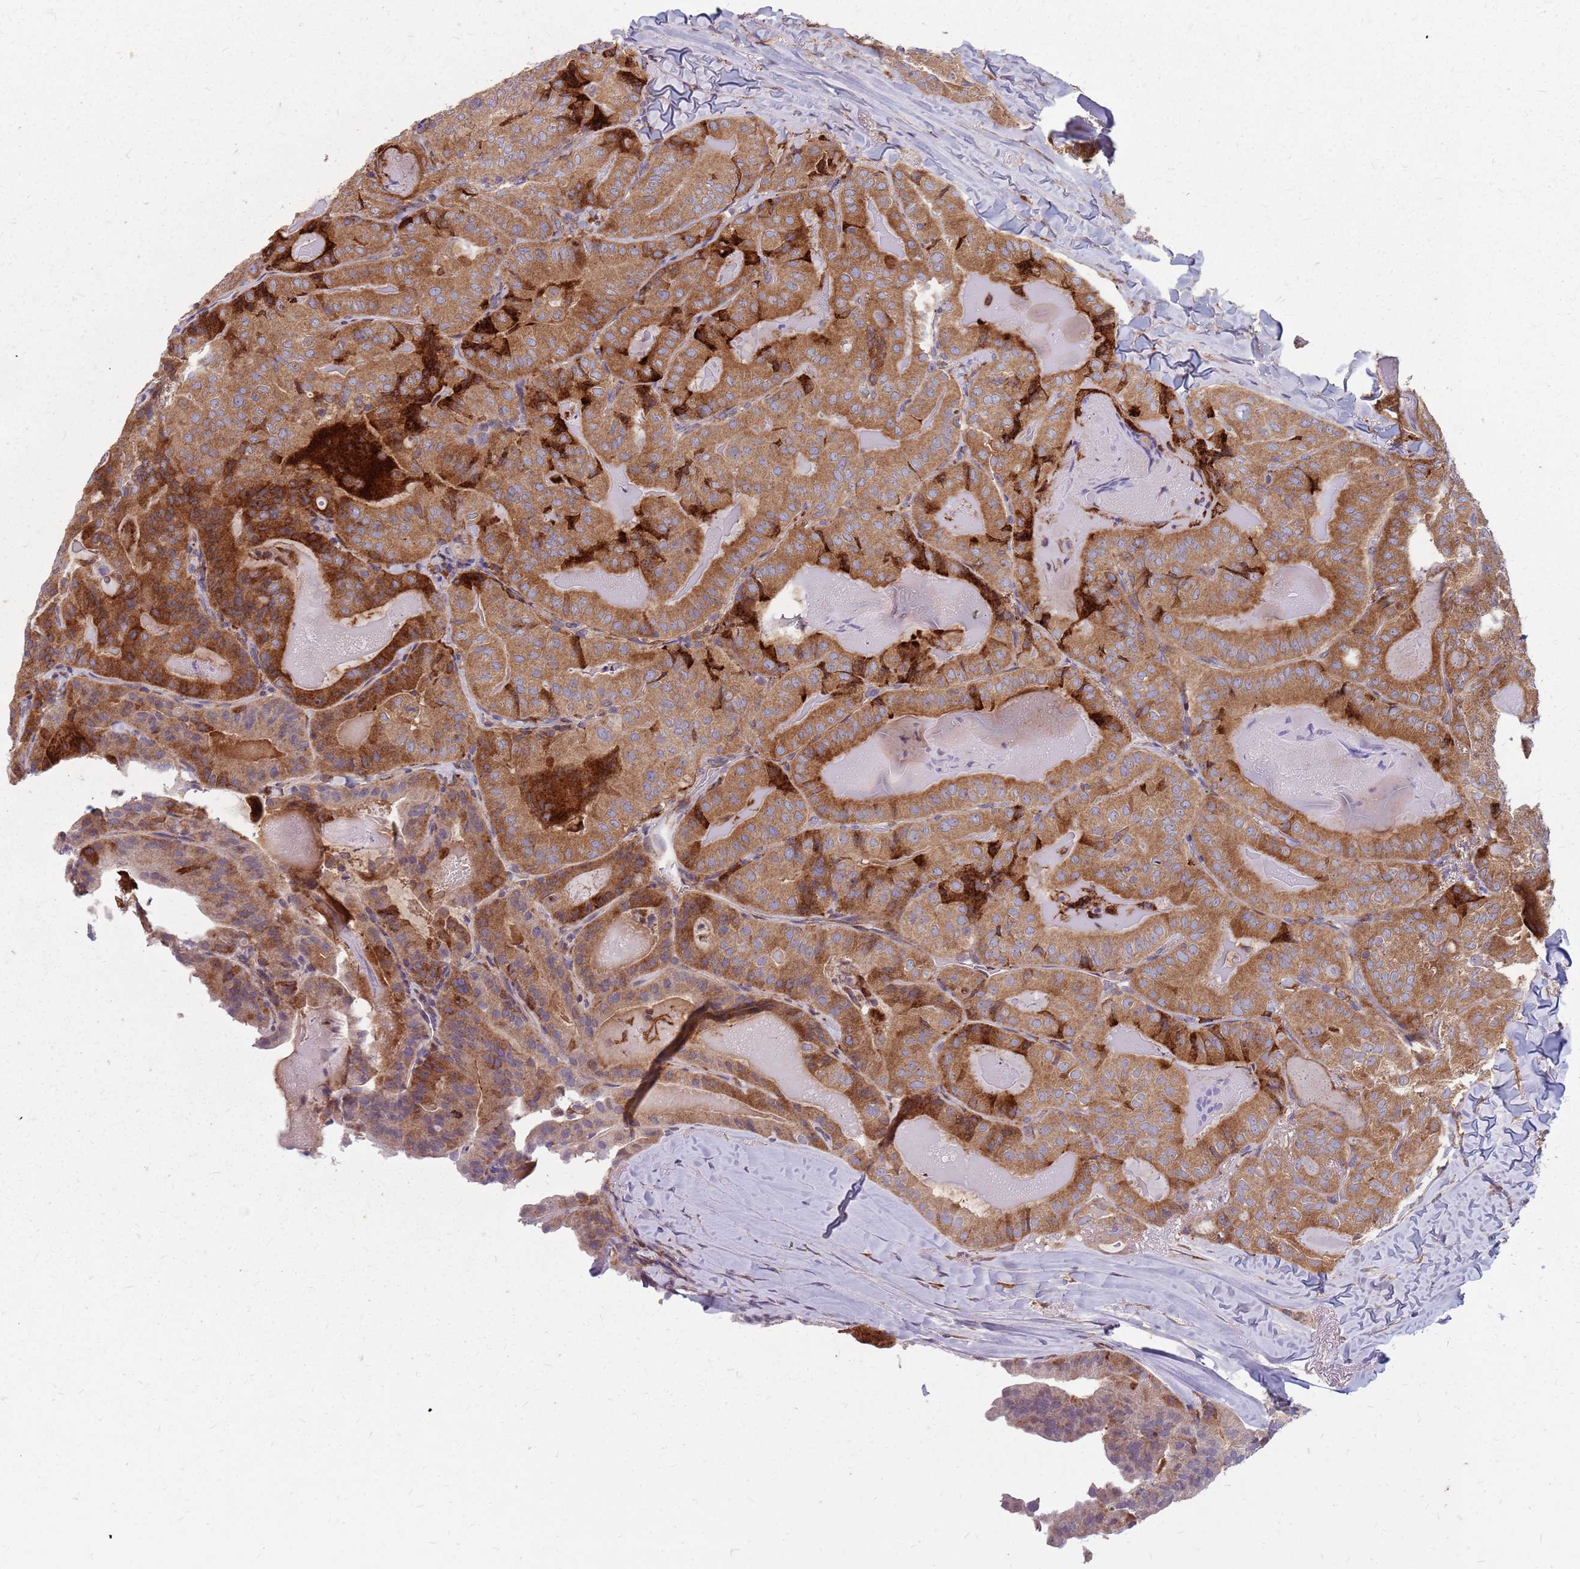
{"staining": {"intensity": "moderate", "quantity": ">75%", "location": "cytoplasmic/membranous"}, "tissue": "thyroid cancer", "cell_type": "Tumor cells", "image_type": "cancer", "snomed": [{"axis": "morphology", "description": "Papillary adenocarcinoma, NOS"}, {"axis": "topography", "description": "Thyroid gland"}], "caption": "This micrograph shows papillary adenocarcinoma (thyroid) stained with immunohistochemistry (IHC) to label a protein in brown. The cytoplasmic/membranous of tumor cells show moderate positivity for the protein. Nuclei are counter-stained blue.", "gene": "NME4", "patient": {"sex": "female", "age": 68}}